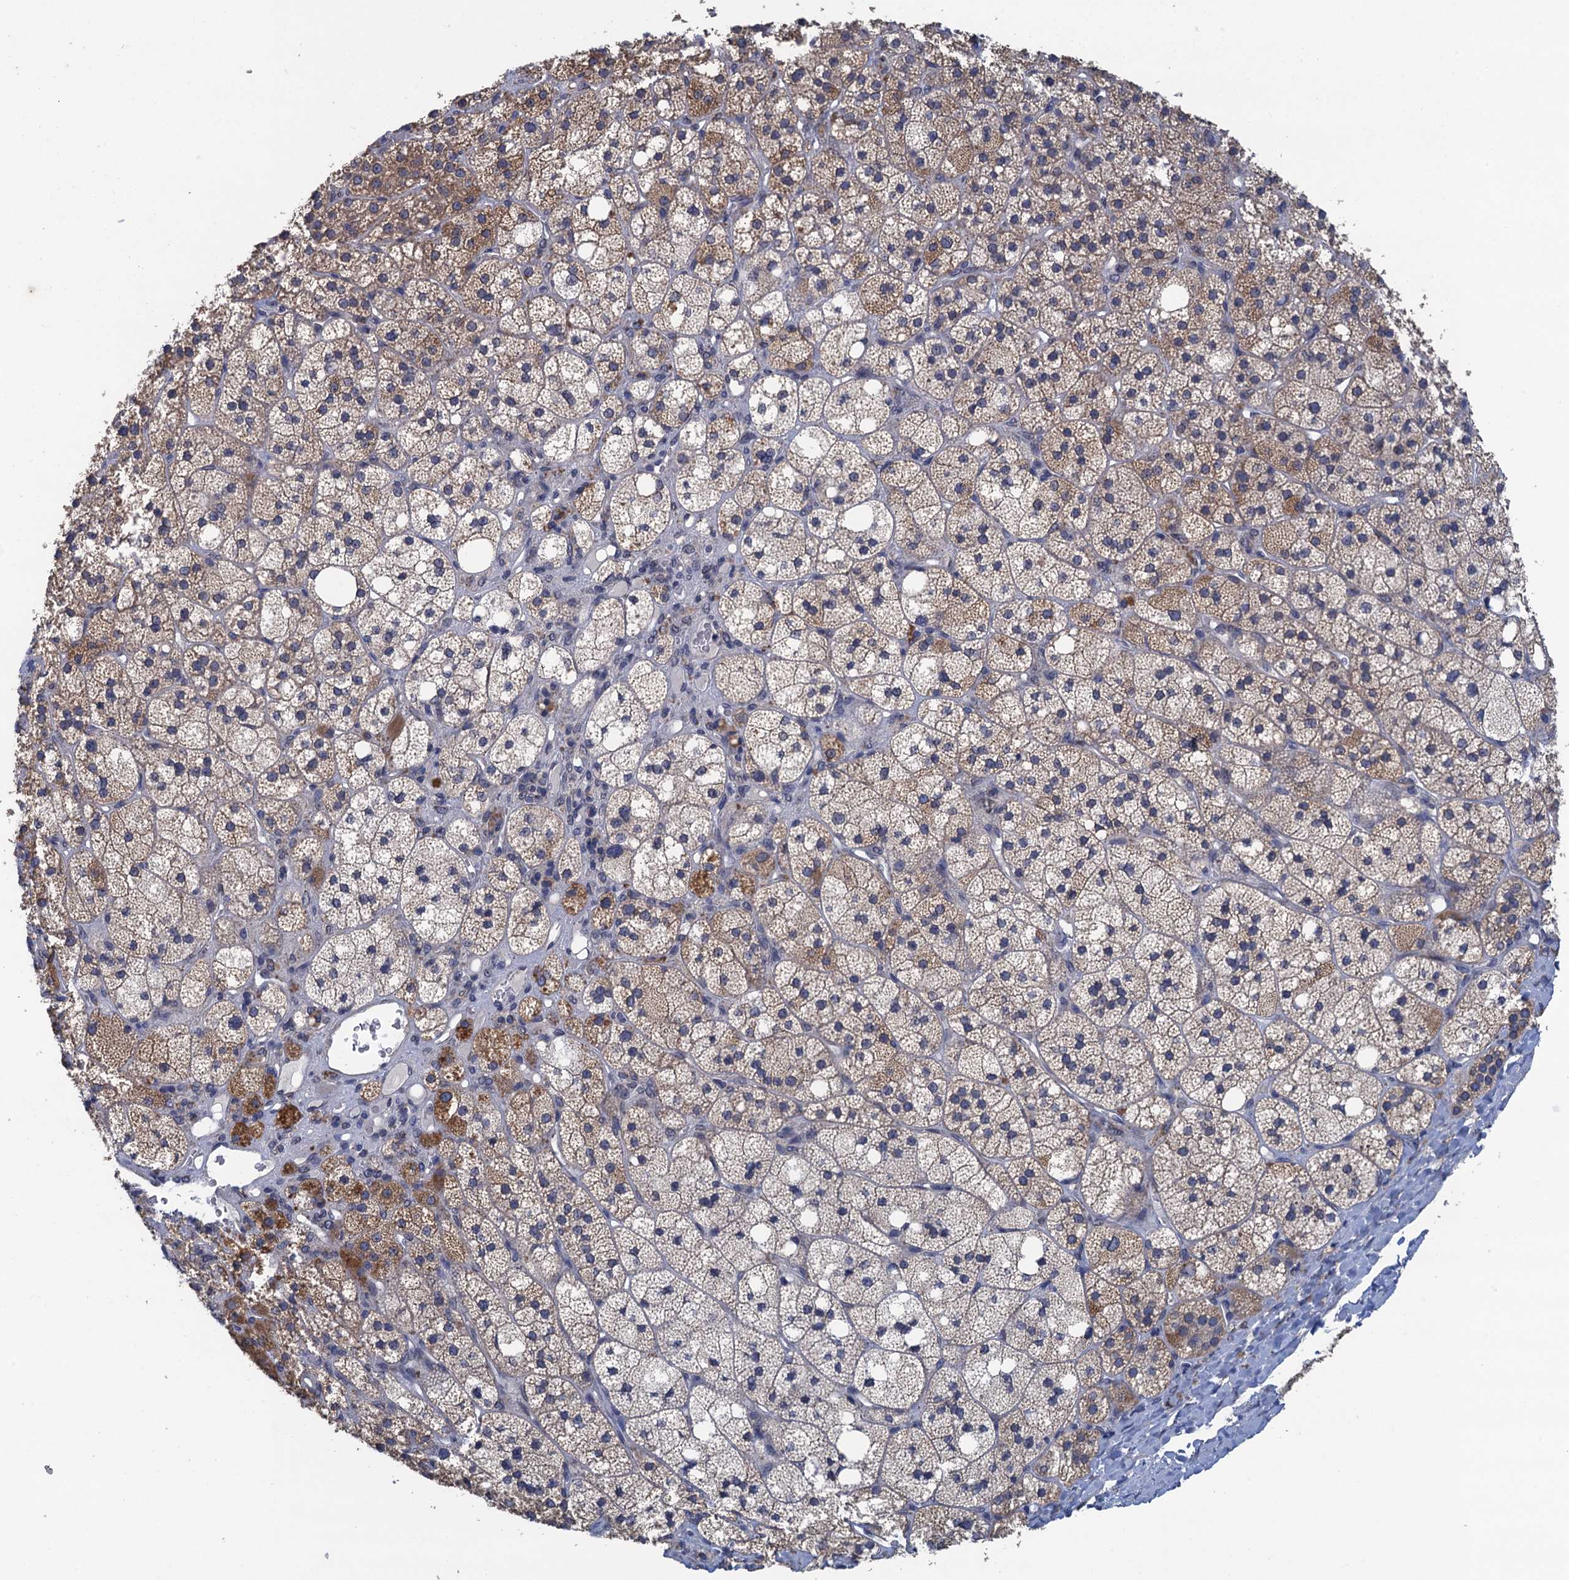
{"staining": {"intensity": "moderate", "quantity": "25%-75%", "location": "cytoplasmic/membranous"}, "tissue": "adrenal gland", "cell_type": "Glandular cells", "image_type": "normal", "snomed": [{"axis": "morphology", "description": "Normal tissue, NOS"}, {"axis": "topography", "description": "Adrenal gland"}], "caption": "Normal adrenal gland exhibits moderate cytoplasmic/membranous staining in approximately 25%-75% of glandular cells.", "gene": "CTU2", "patient": {"sex": "male", "age": 61}}